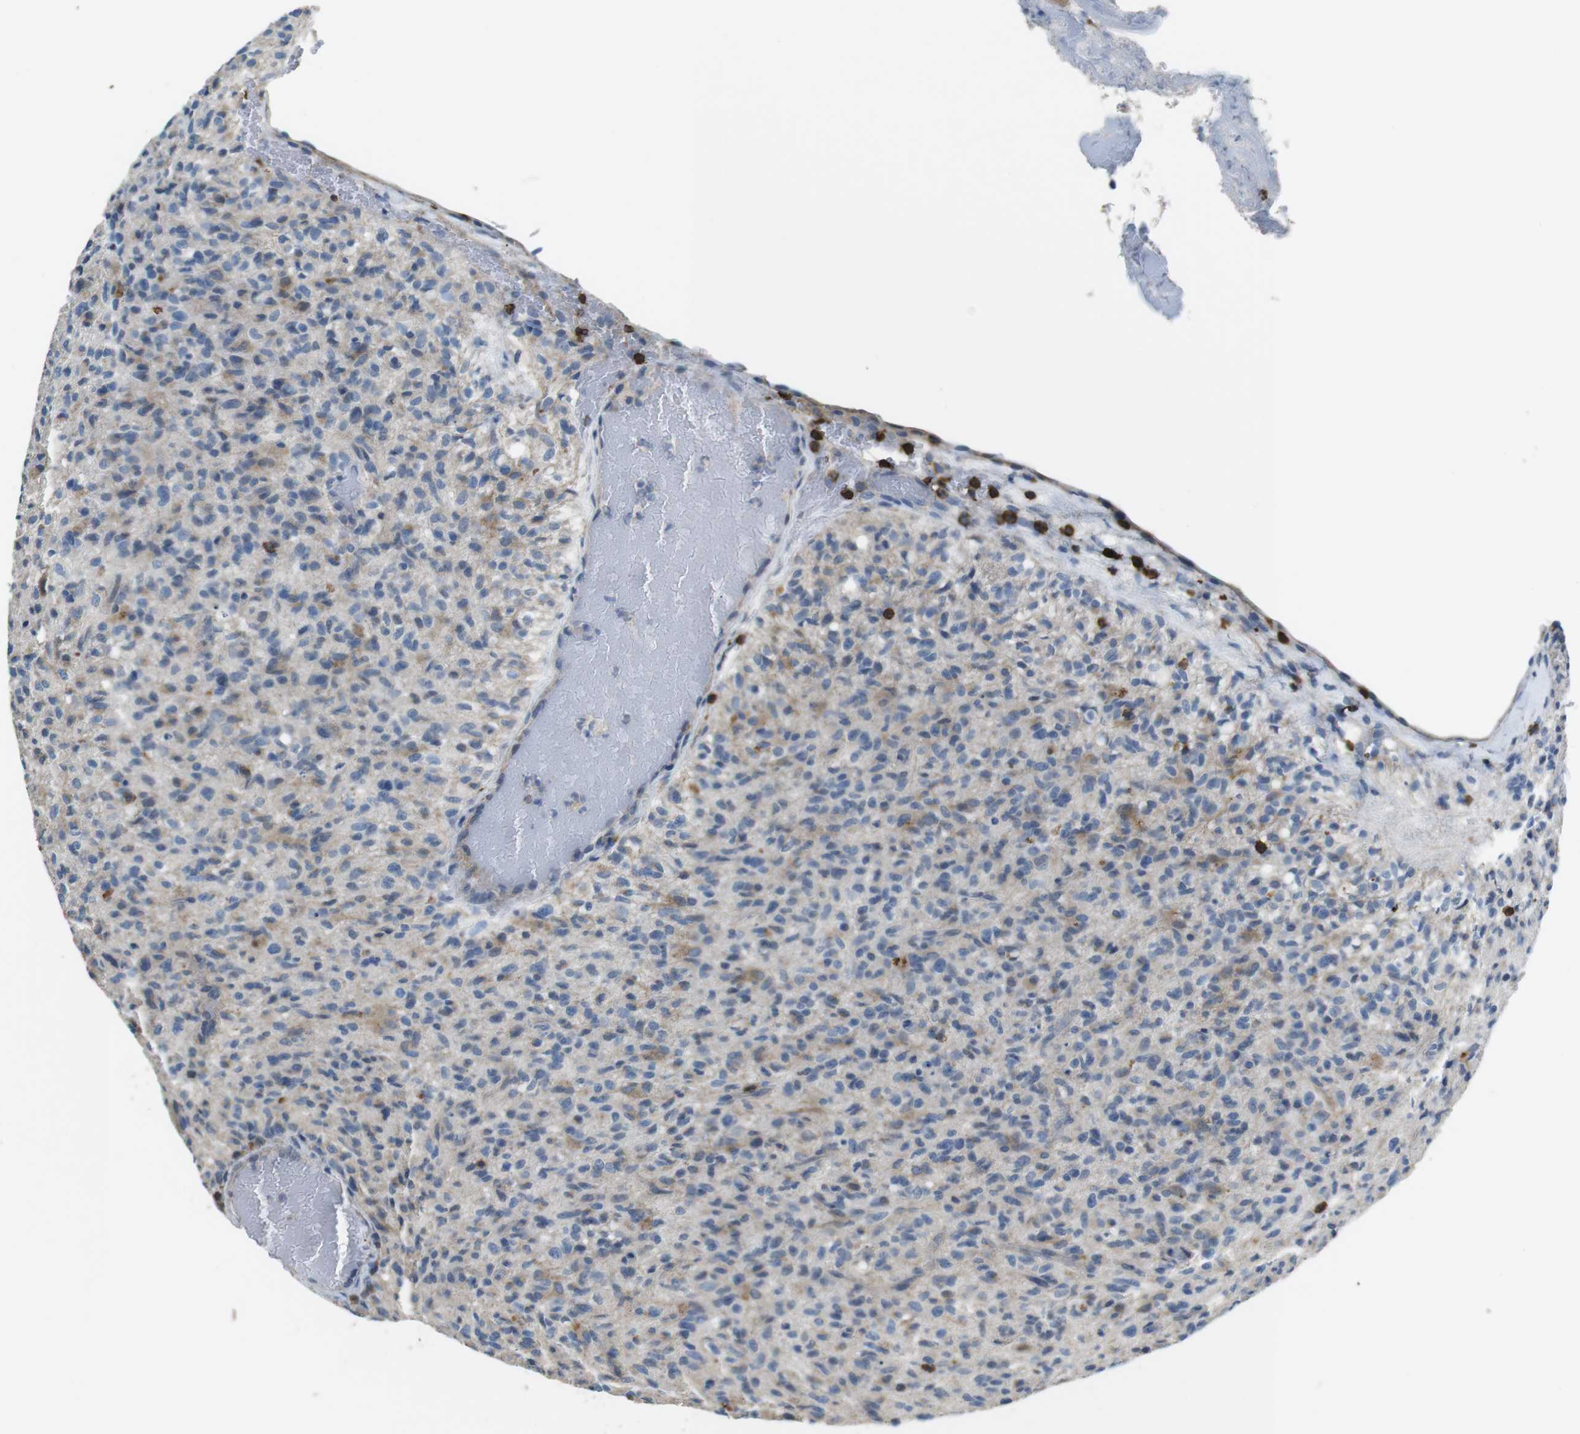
{"staining": {"intensity": "weak", "quantity": "<25%", "location": "cytoplasmic/membranous"}, "tissue": "glioma", "cell_type": "Tumor cells", "image_type": "cancer", "snomed": [{"axis": "morphology", "description": "Glioma, malignant, High grade"}, {"axis": "topography", "description": "Brain"}], "caption": "Tumor cells show no significant positivity in malignant glioma (high-grade).", "gene": "CD6", "patient": {"sex": "male", "age": 71}}